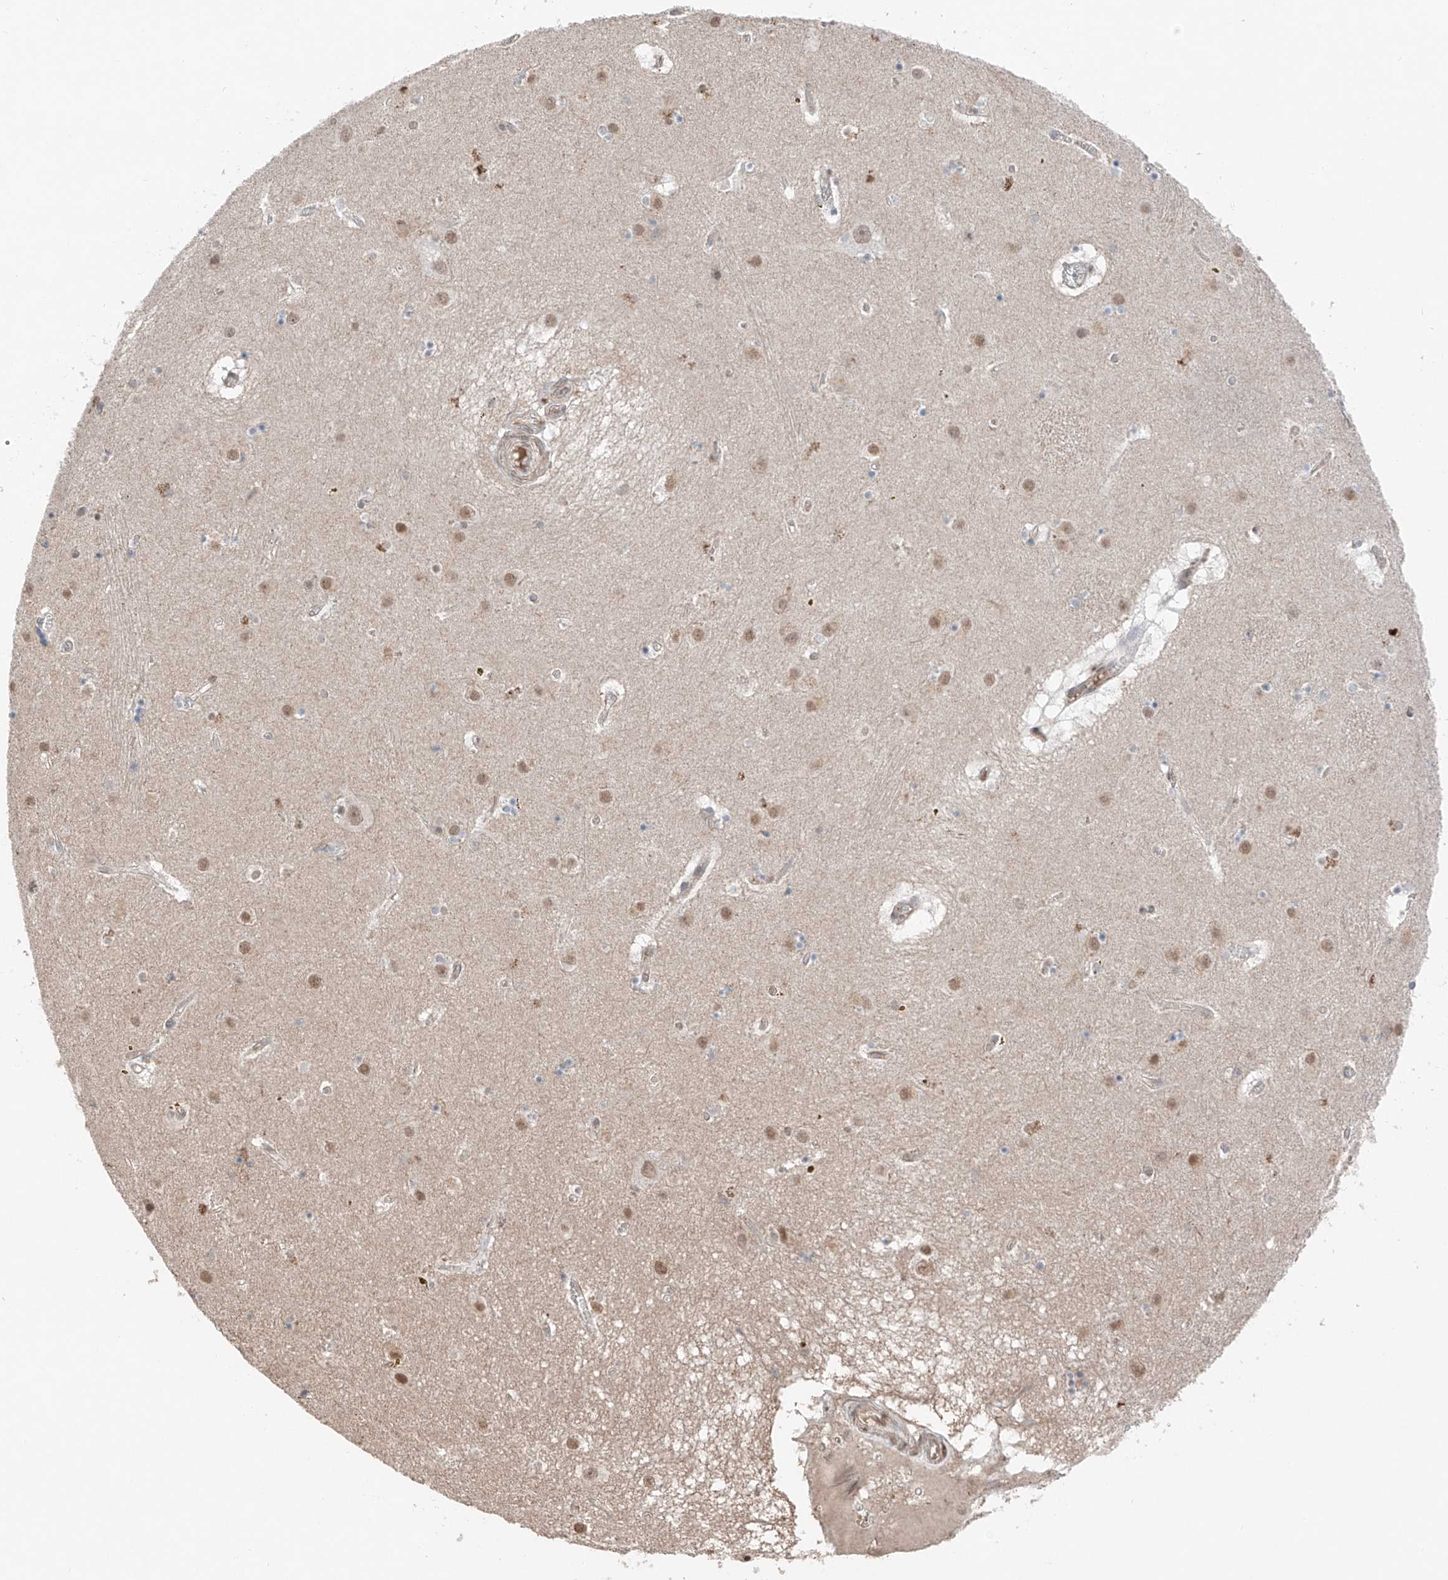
{"staining": {"intensity": "moderate", "quantity": "<25%", "location": "nuclear"}, "tissue": "caudate", "cell_type": "Glial cells", "image_type": "normal", "snomed": [{"axis": "morphology", "description": "Normal tissue, NOS"}, {"axis": "topography", "description": "Lateral ventricle wall"}], "caption": "Immunohistochemical staining of benign human caudate reveals moderate nuclear protein expression in approximately <25% of glial cells. Using DAB (brown) and hematoxylin (blue) stains, captured at high magnification using brightfield microscopy.", "gene": "TBX4", "patient": {"sex": "male", "age": 70}}